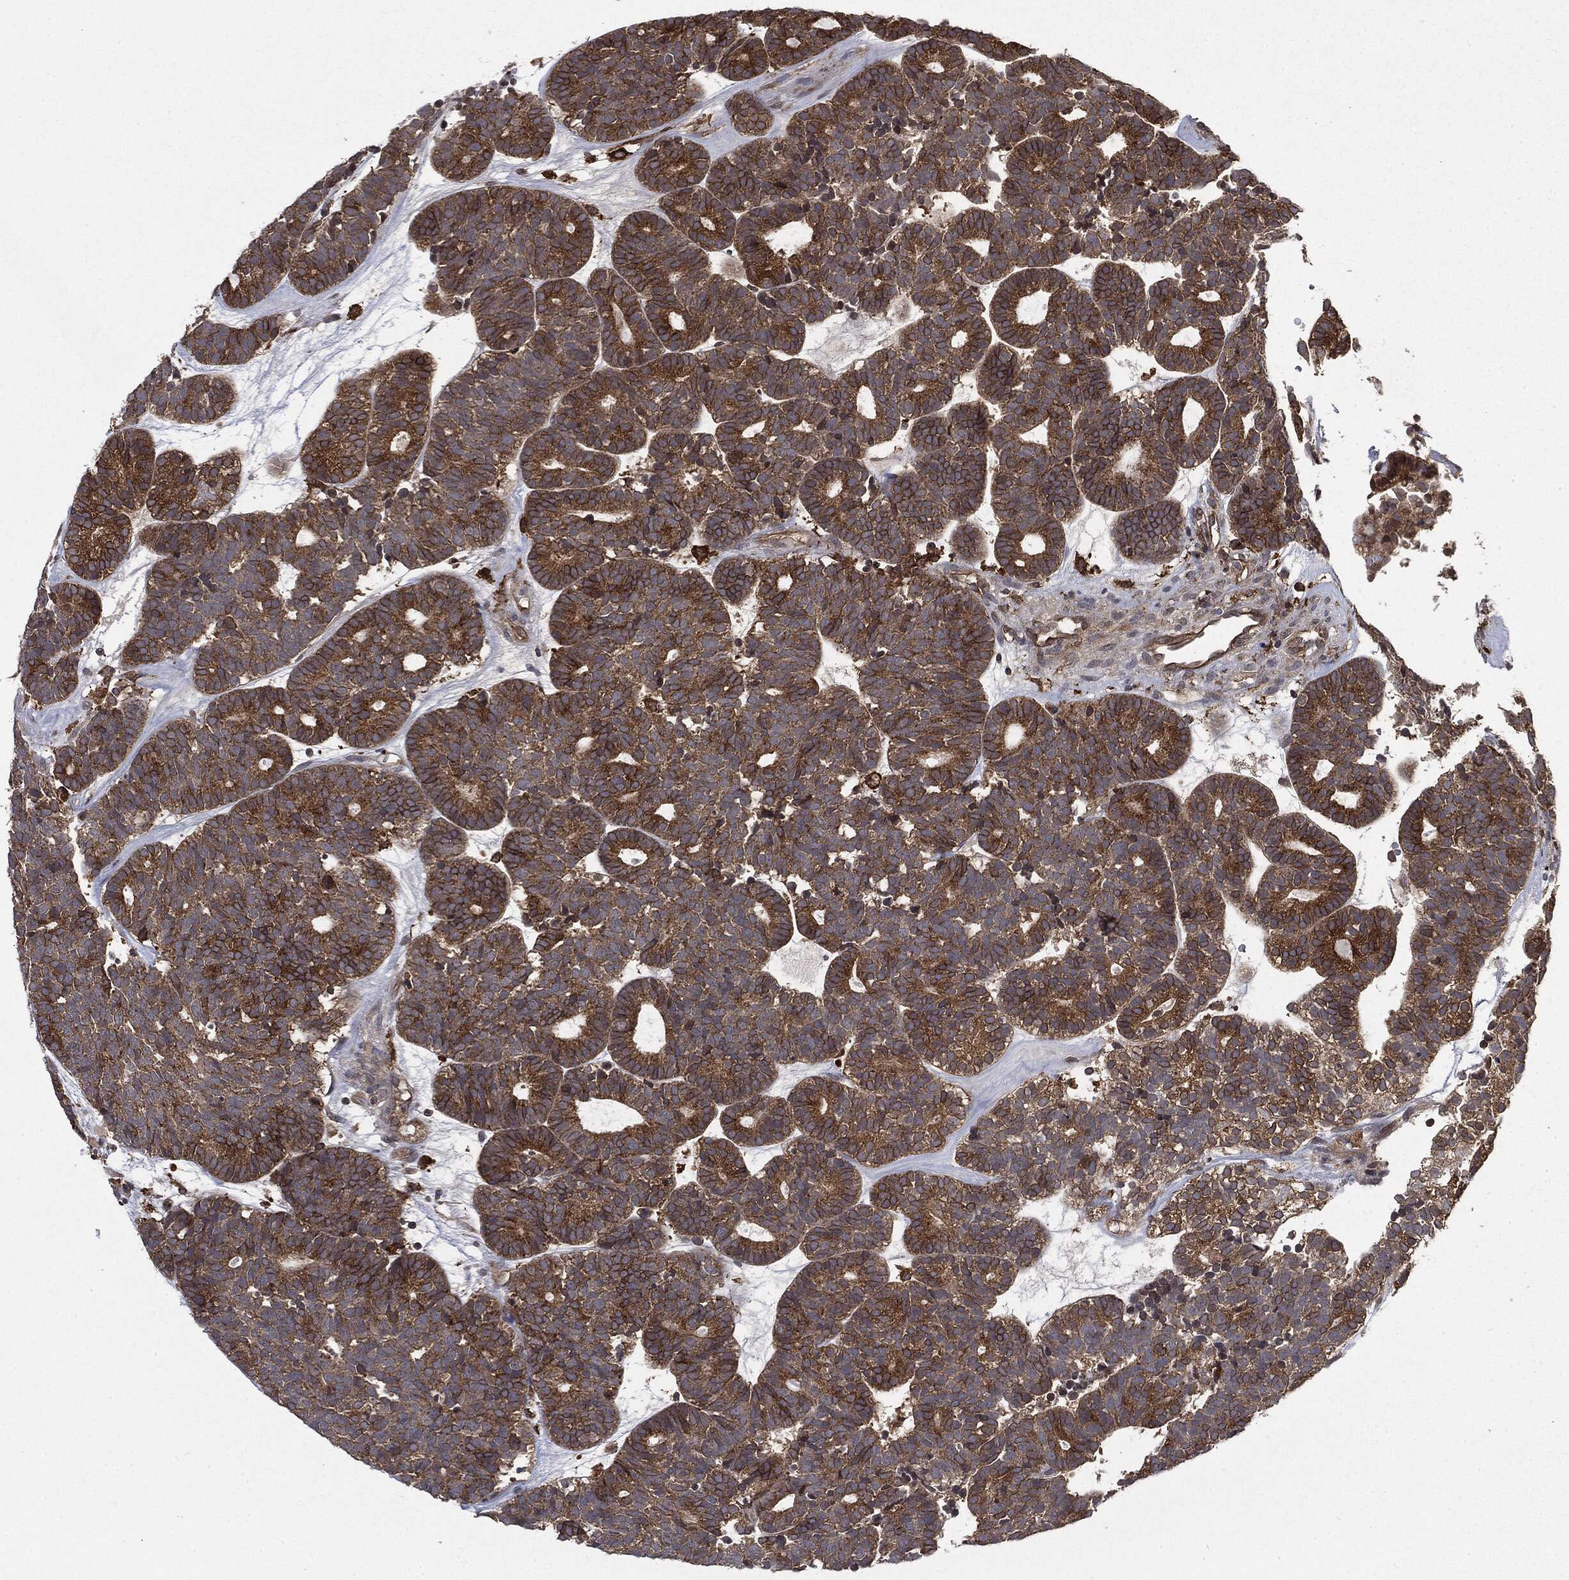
{"staining": {"intensity": "moderate", "quantity": ">75%", "location": "cytoplasmic/membranous"}, "tissue": "head and neck cancer", "cell_type": "Tumor cells", "image_type": "cancer", "snomed": [{"axis": "morphology", "description": "Adenocarcinoma, NOS"}, {"axis": "topography", "description": "Head-Neck"}], "caption": "Head and neck cancer (adenocarcinoma) stained for a protein shows moderate cytoplasmic/membranous positivity in tumor cells.", "gene": "SNX5", "patient": {"sex": "female", "age": 81}}